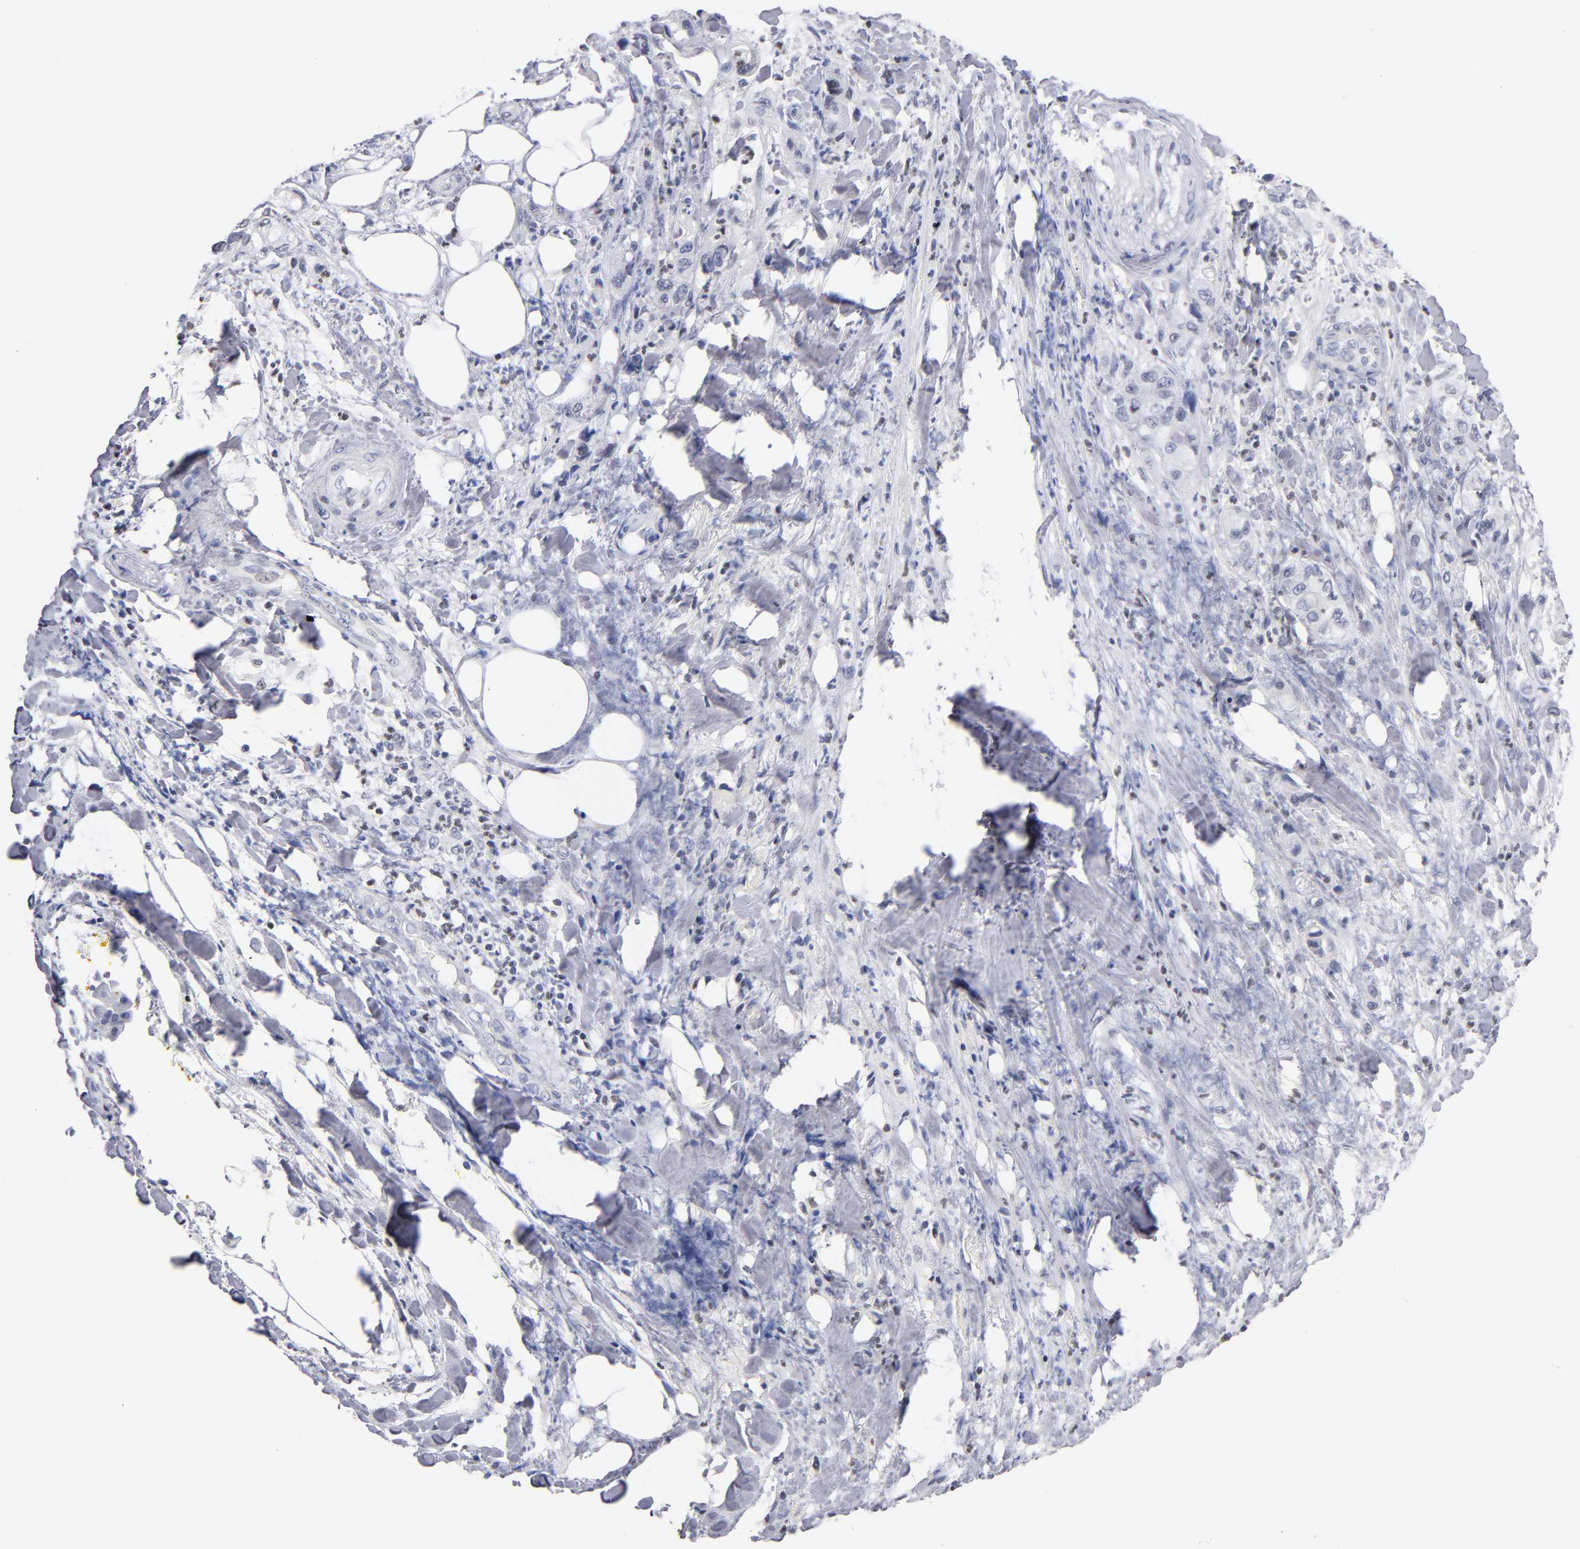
{"staining": {"intensity": "negative", "quantity": "none", "location": "none"}, "tissue": "pancreatic cancer", "cell_type": "Tumor cells", "image_type": "cancer", "snomed": [{"axis": "morphology", "description": "Adenocarcinoma, NOS"}, {"axis": "topography", "description": "Pancreas"}], "caption": "IHC of adenocarcinoma (pancreatic) displays no positivity in tumor cells.", "gene": "ODF2", "patient": {"sex": "male", "age": 70}}